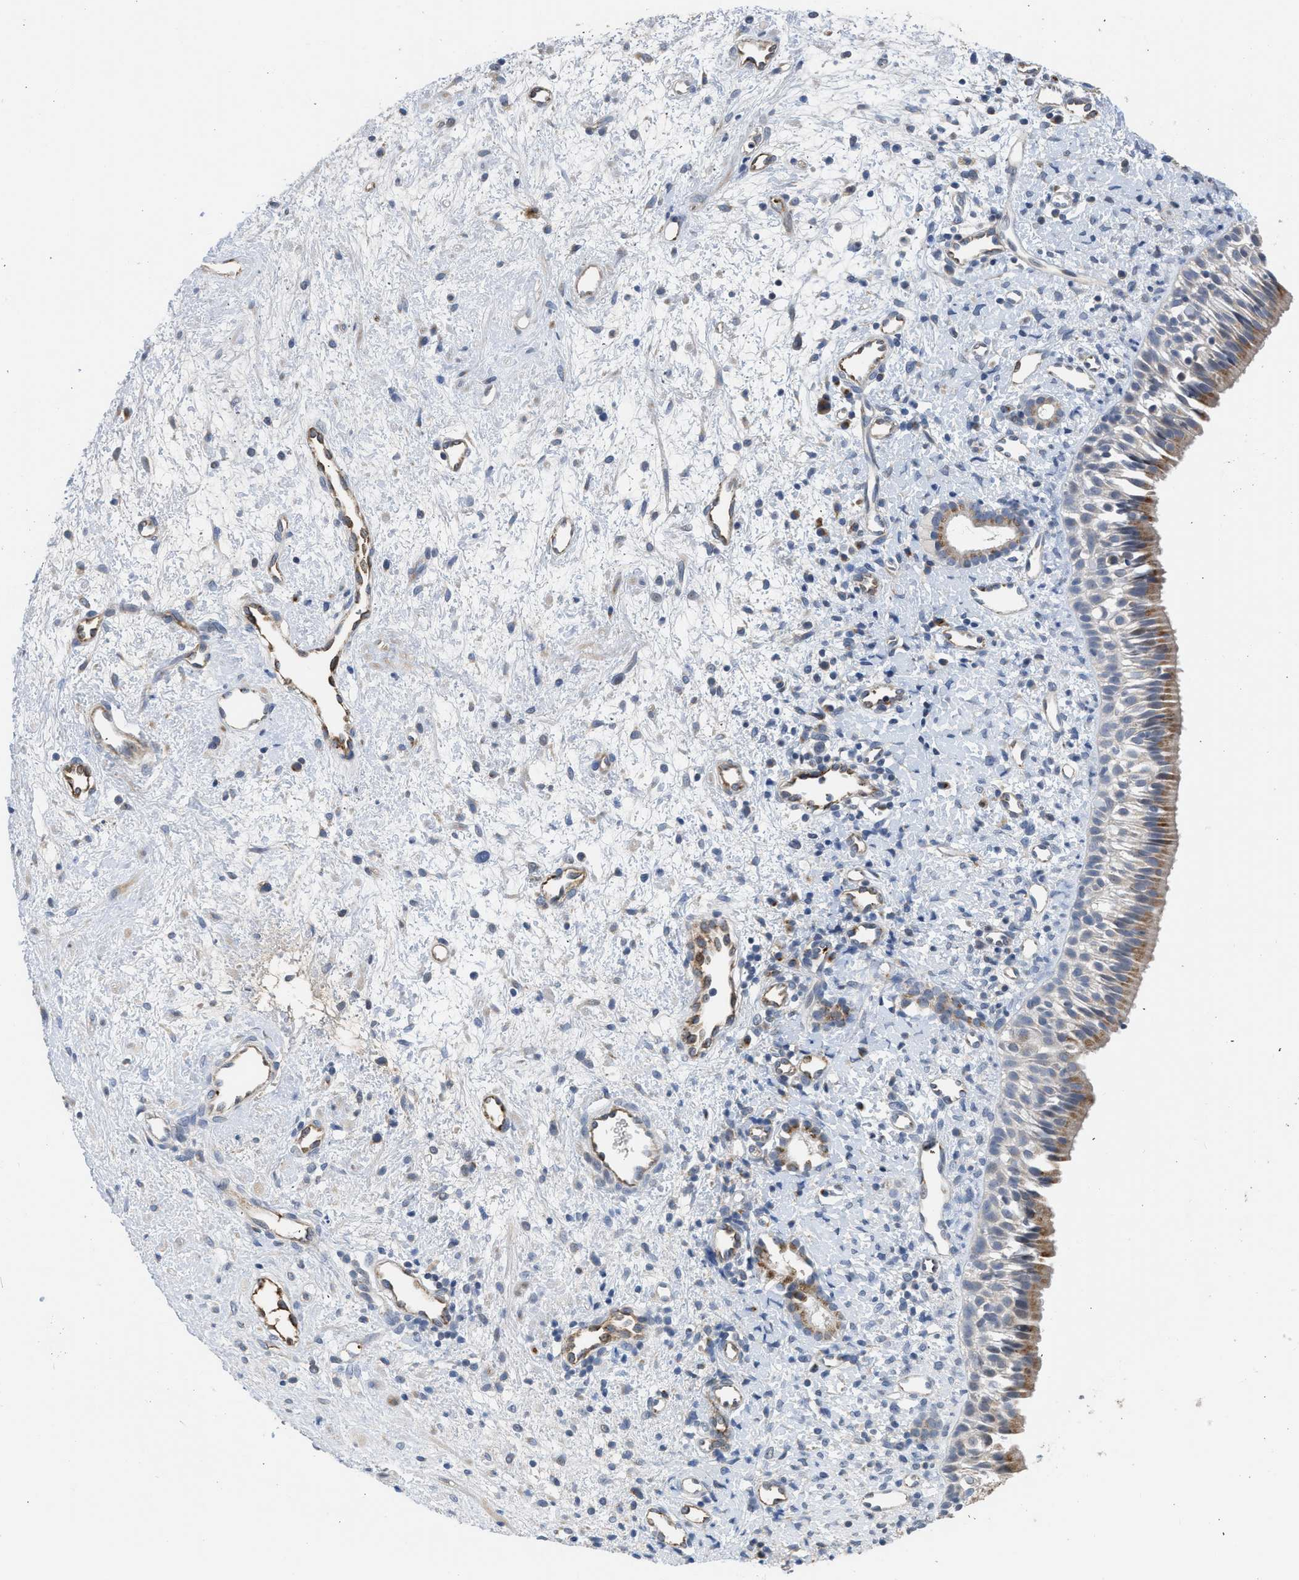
{"staining": {"intensity": "weak", "quantity": ">75%", "location": "cytoplasmic/membranous"}, "tissue": "nasopharynx", "cell_type": "Respiratory epithelial cells", "image_type": "normal", "snomed": [{"axis": "morphology", "description": "Normal tissue, NOS"}, {"axis": "morphology", "description": "Inflammation, NOS"}, {"axis": "topography", "description": "Nasopharynx"}], "caption": "A photomicrograph showing weak cytoplasmic/membranous expression in approximately >75% of respiratory epithelial cells in normal nasopharynx, as visualized by brown immunohistochemical staining.", "gene": "PIM1", "patient": {"sex": "female", "age": 55}}